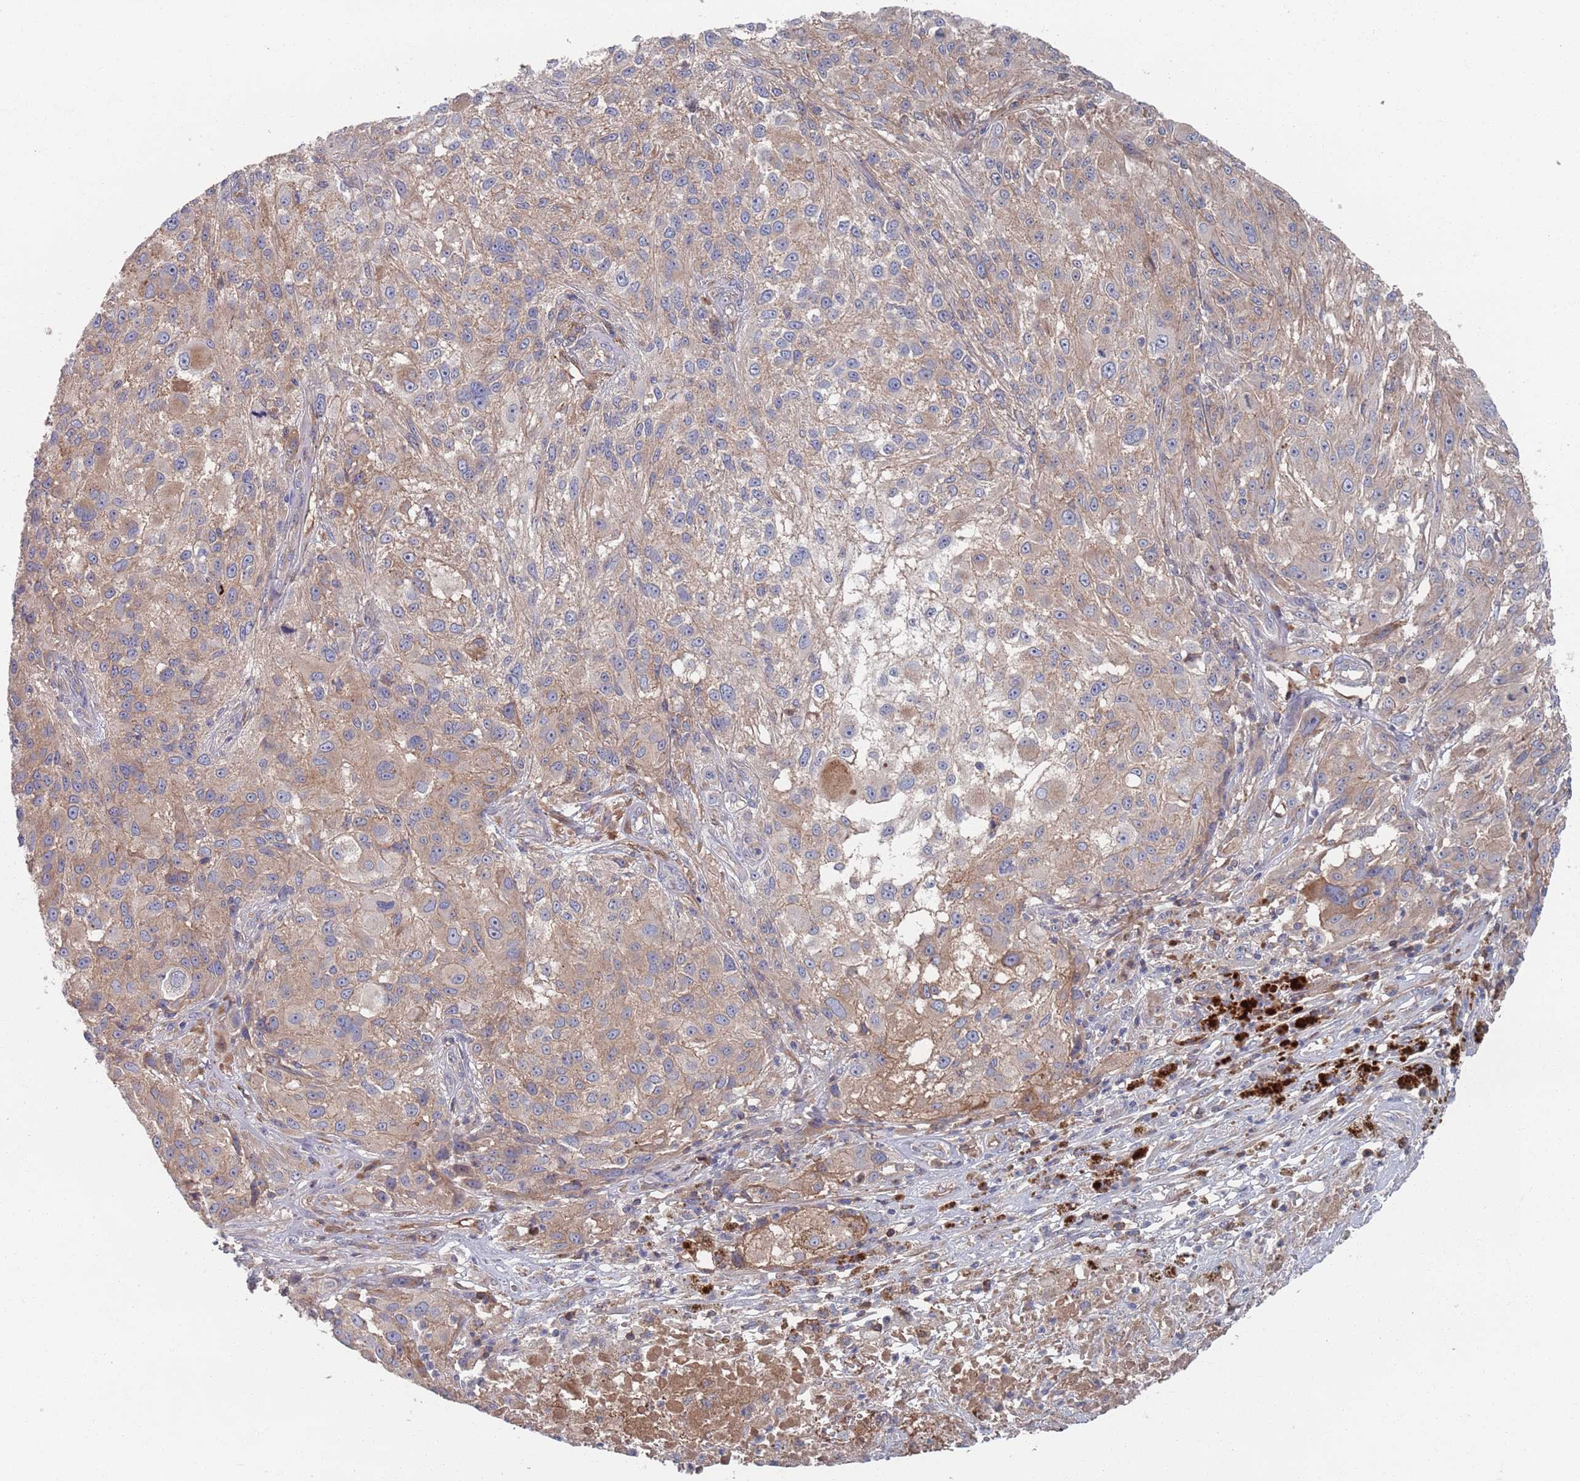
{"staining": {"intensity": "weak", "quantity": ">75%", "location": "cytoplasmic/membranous"}, "tissue": "melanoma", "cell_type": "Tumor cells", "image_type": "cancer", "snomed": [{"axis": "morphology", "description": "Normal morphology"}, {"axis": "morphology", "description": "Malignant melanoma, NOS"}, {"axis": "topography", "description": "Skin"}], "caption": "Immunohistochemical staining of human melanoma shows weak cytoplasmic/membranous protein positivity in about >75% of tumor cells. The staining was performed using DAB to visualize the protein expression in brown, while the nuclei were stained in blue with hematoxylin (Magnification: 20x).", "gene": "PLEKHA4", "patient": {"sex": "female", "age": 72}}